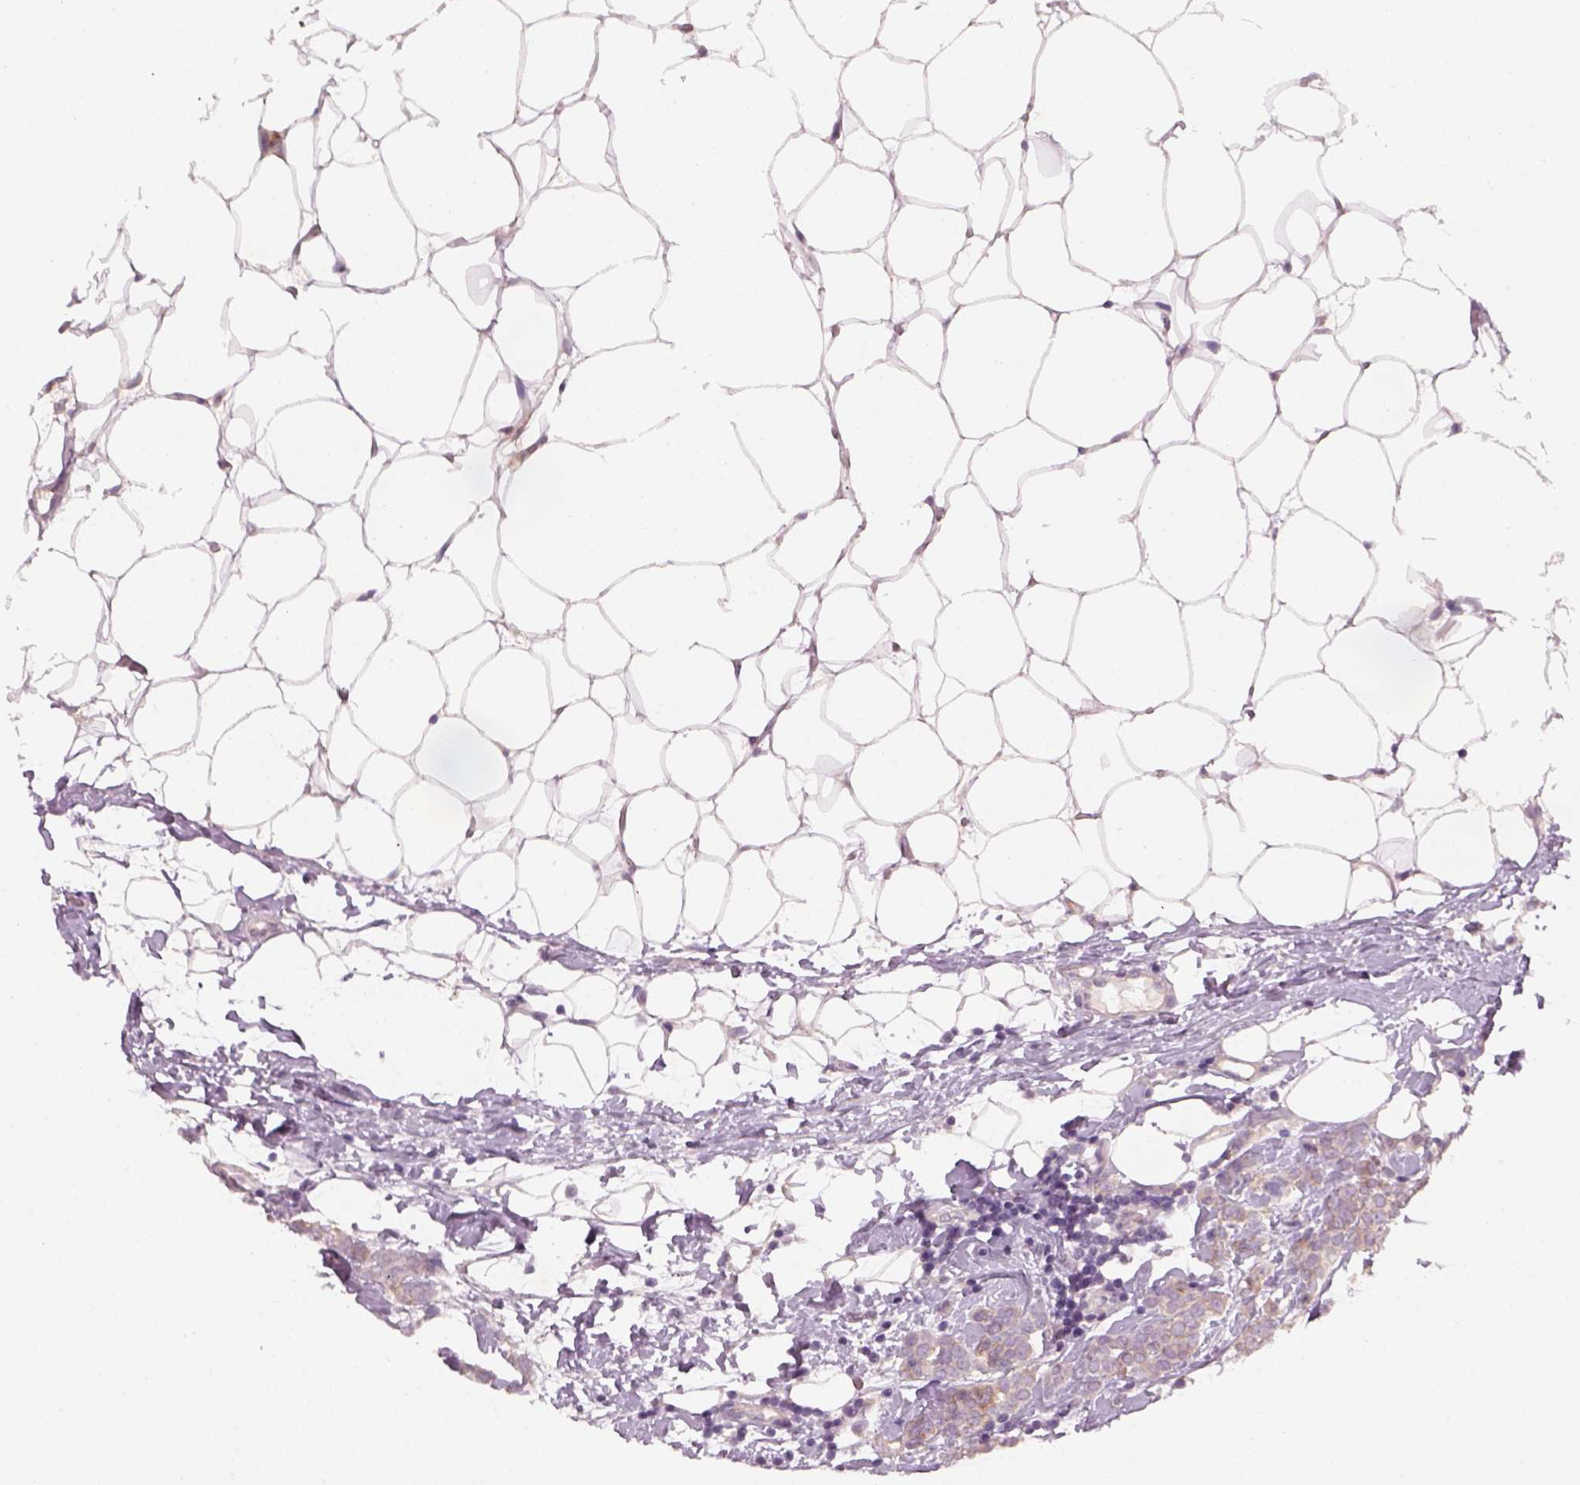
{"staining": {"intensity": "weak", "quantity": "<25%", "location": "cytoplasmic/membranous"}, "tissue": "breast cancer", "cell_type": "Tumor cells", "image_type": "cancer", "snomed": [{"axis": "morphology", "description": "Lobular carcinoma"}, {"axis": "topography", "description": "Breast"}], "caption": "Tumor cells show no significant staining in breast cancer (lobular carcinoma).", "gene": "GDNF", "patient": {"sex": "female", "age": 49}}